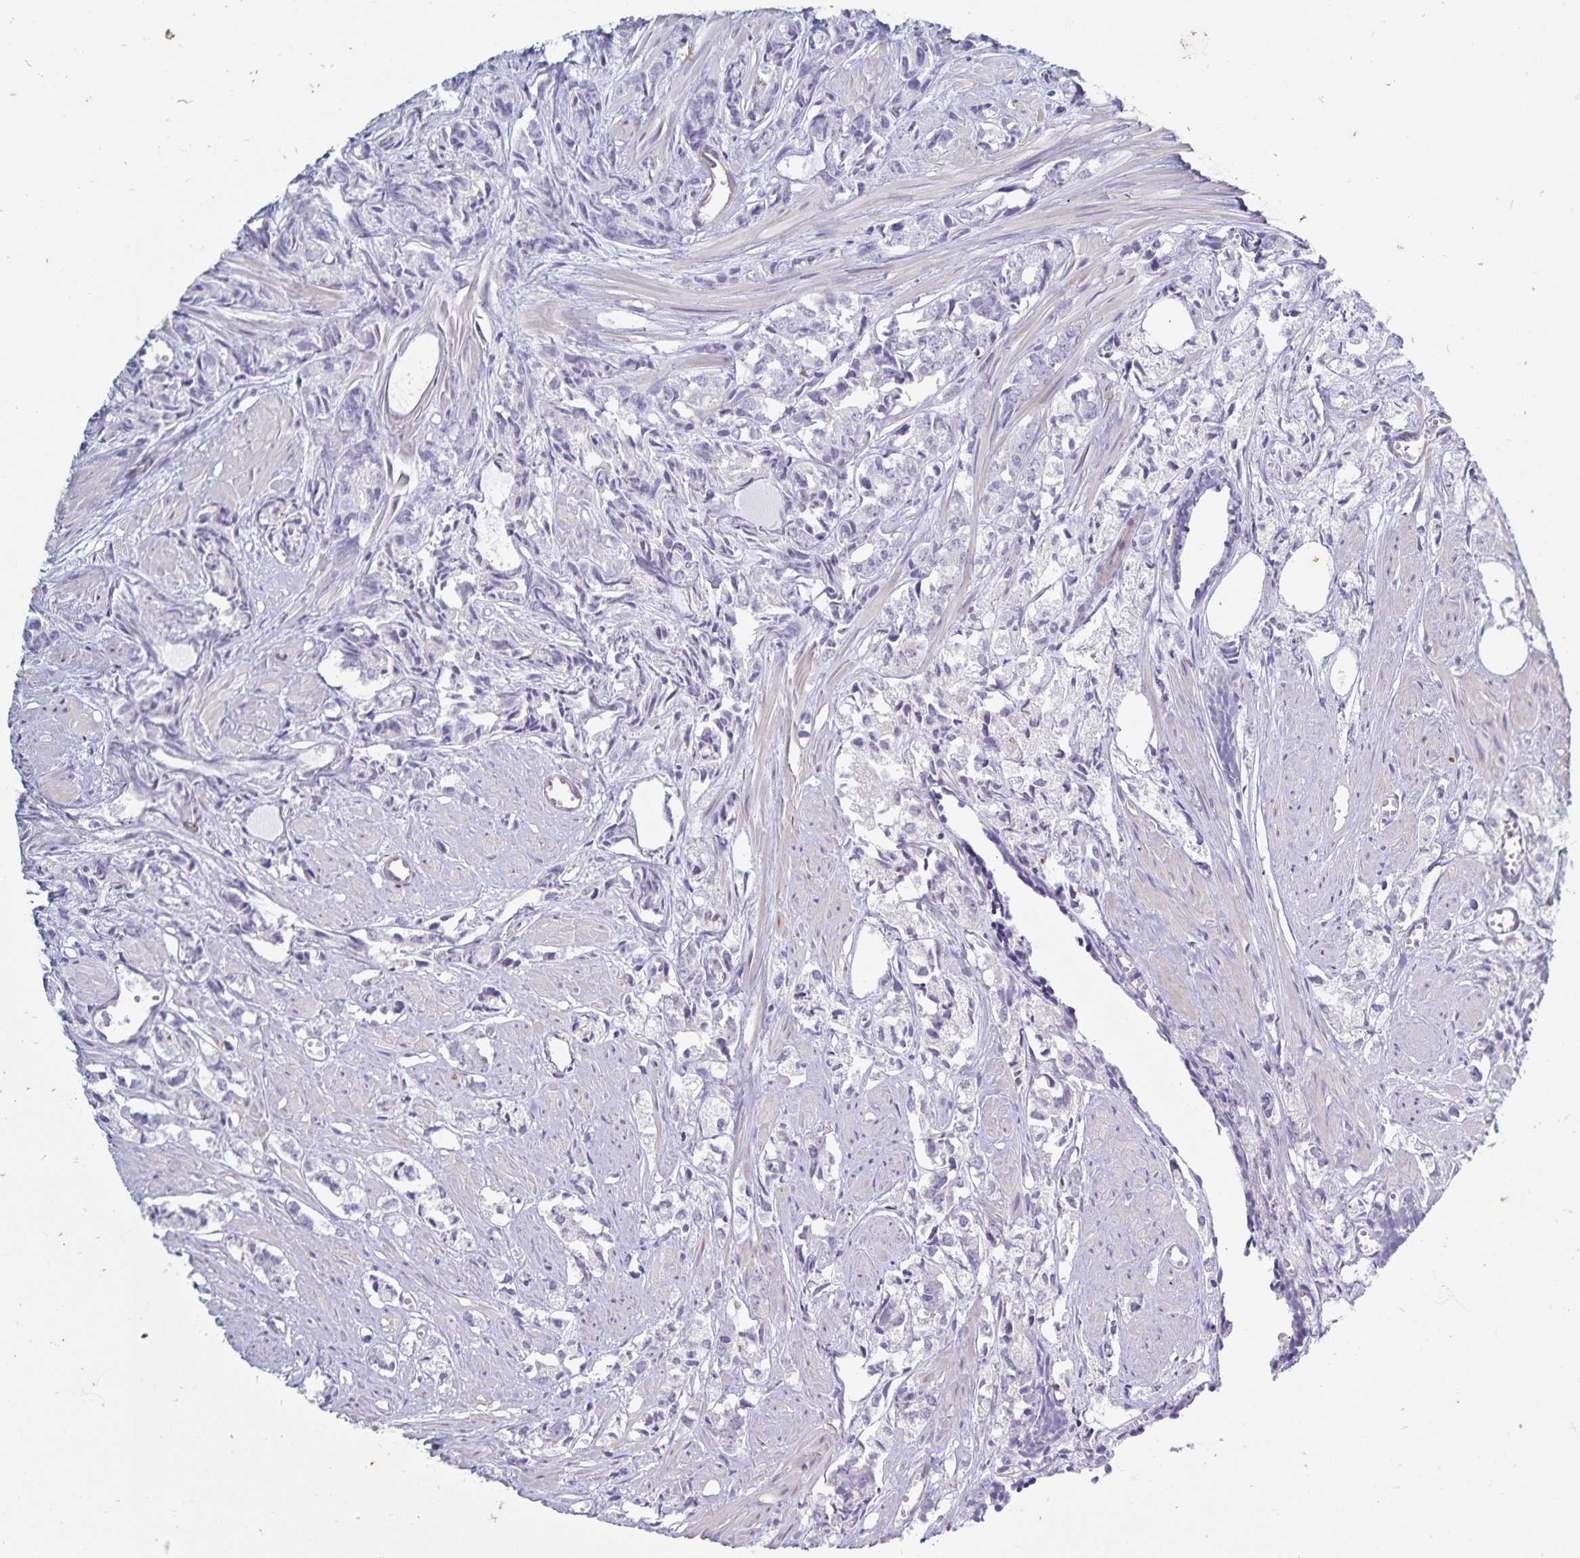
{"staining": {"intensity": "negative", "quantity": "none", "location": "none"}, "tissue": "prostate cancer", "cell_type": "Tumor cells", "image_type": "cancer", "snomed": [{"axis": "morphology", "description": "Adenocarcinoma, High grade"}, {"axis": "topography", "description": "Prostate"}], "caption": "This micrograph is of prostate cancer (high-grade adenocarcinoma) stained with immunohistochemistry (IHC) to label a protein in brown with the nuclei are counter-stained blue. There is no staining in tumor cells. Brightfield microscopy of immunohistochemistry stained with DAB (brown) and hematoxylin (blue), captured at high magnification.", "gene": "CDKN2B", "patient": {"sex": "male", "age": 58}}